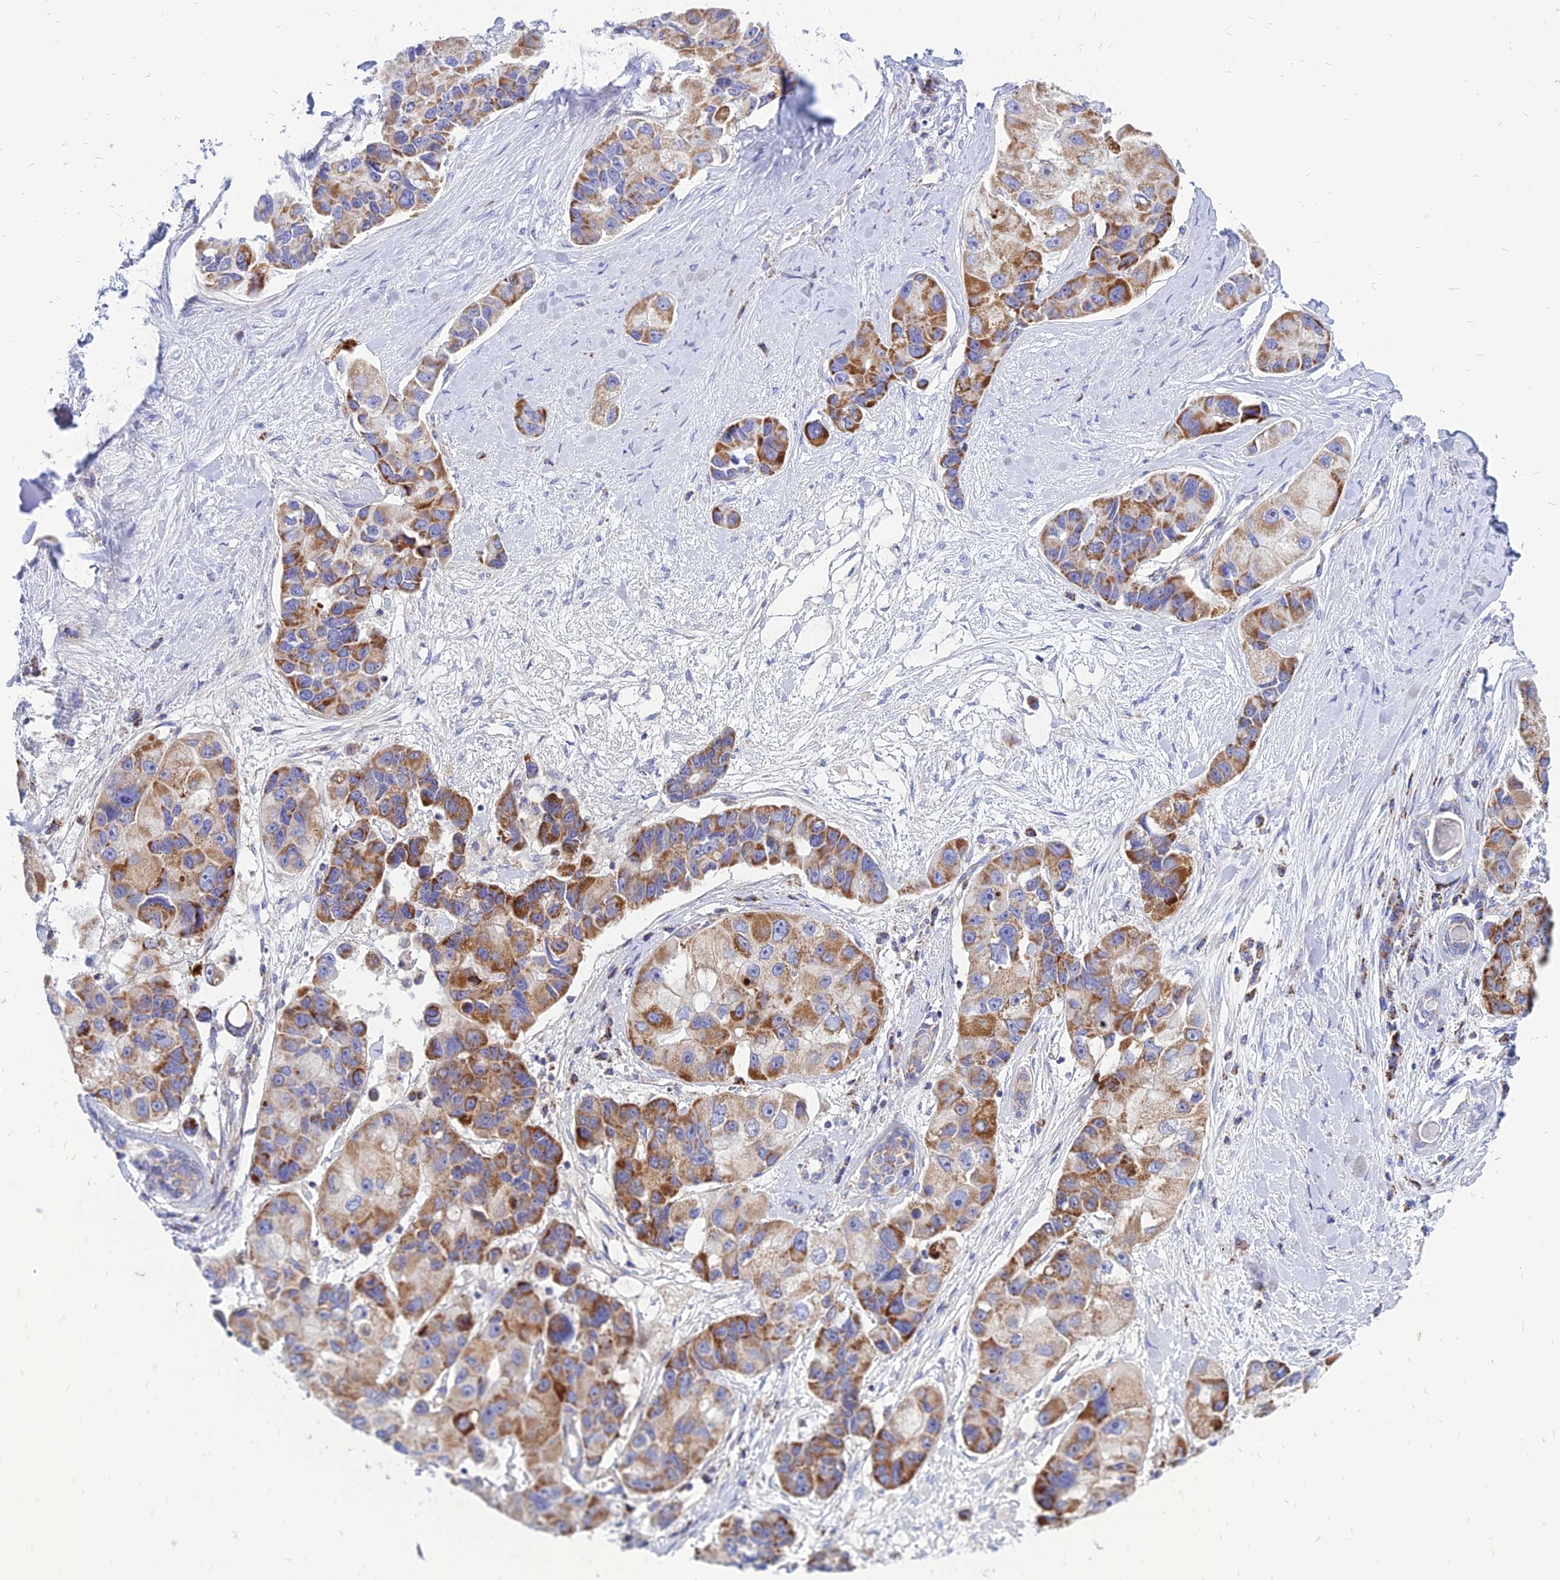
{"staining": {"intensity": "strong", "quantity": ">75%", "location": "cytoplasmic/membranous"}, "tissue": "lung cancer", "cell_type": "Tumor cells", "image_type": "cancer", "snomed": [{"axis": "morphology", "description": "Adenocarcinoma, NOS"}, {"axis": "topography", "description": "Lung"}], "caption": "Immunohistochemistry (DAB) staining of lung cancer (adenocarcinoma) exhibits strong cytoplasmic/membranous protein staining in approximately >75% of tumor cells.", "gene": "PACC1", "patient": {"sex": "female", "age": 54}}